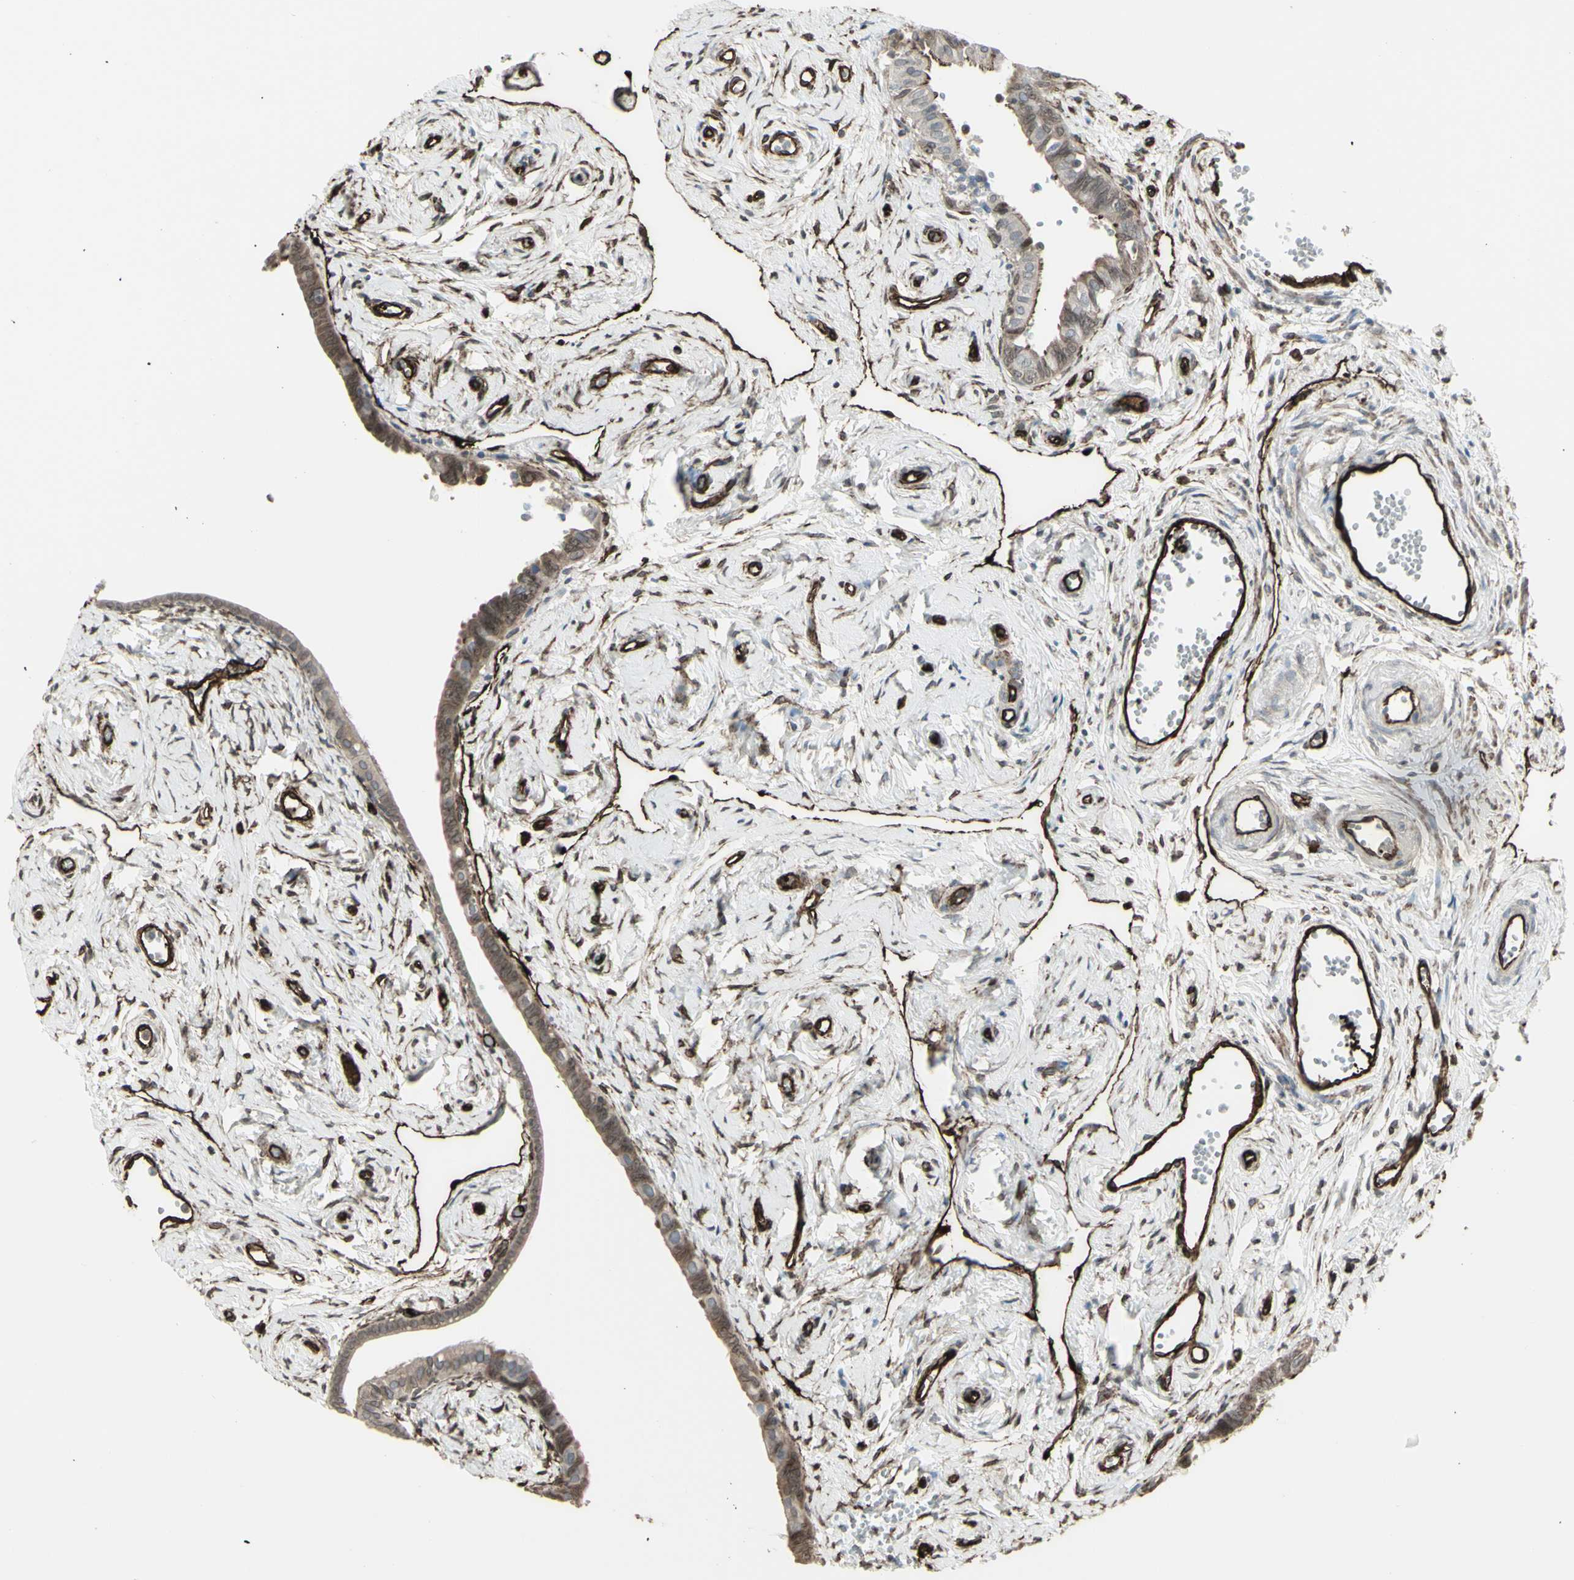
{"staining": {"intensity": "moderate", "quantity": "25%-75%", "location": "cytoplasmic/membranous,nuclear"}, "tissue": "fallopian tube", "cell_type": "Glandular cells", "image_type": "normal", "snomed": [{"axis": "morphology", "description": "Normal tissue, NOS"}, {"axis": "topography", "description": "Fallopian tube"}], "caption": "A brown stain labels moderate cytoplasmic/membranous,nuclear positivity of a protein in glandular cells of unremarkable fallopian tube.", "gene": "DTX3L", "patient": {"sex": "female", "age": 71}}